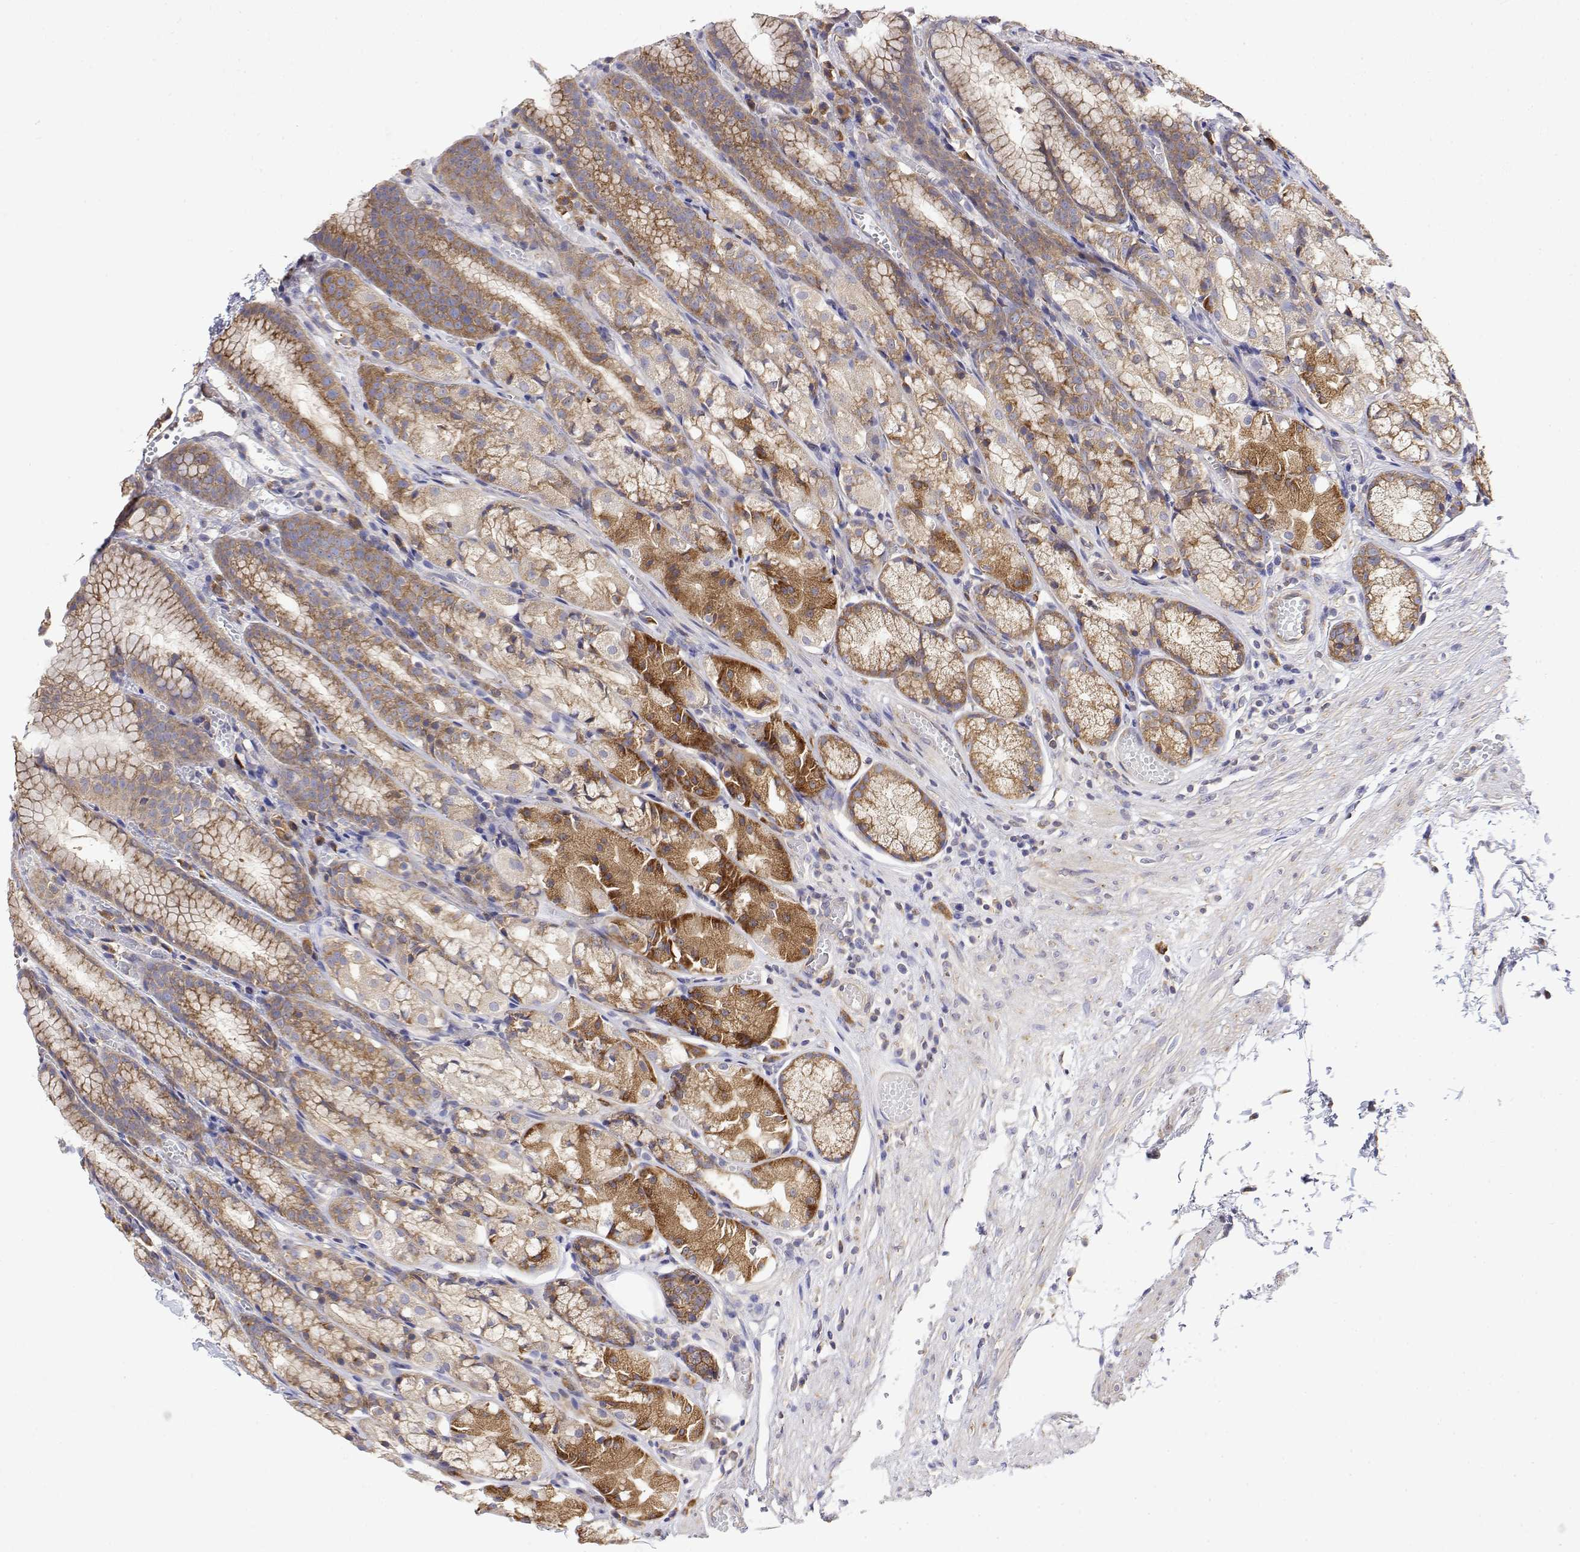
{"staining": {"intensity": "moderate", "quantity": "25%-75%", "location": "cytoplasmic/membranous"}, "tissue": "stomach", "cell_type": "Glandular cells", "image_type": "normal", "snomed": [{"axis": "morphology", "description": "Normal tissue, NOS"}, {"axis": "topography", "description": "Stomach"}], "caption": "Immunohistochemistry (IHC) of normal stomach reveals medium levels of moderate cytoplasmic/membranous staining in approximately 25%-75% of glandular cells.", "gene": "EEF1G", "patient": {"sex": "male", "age": 70}}